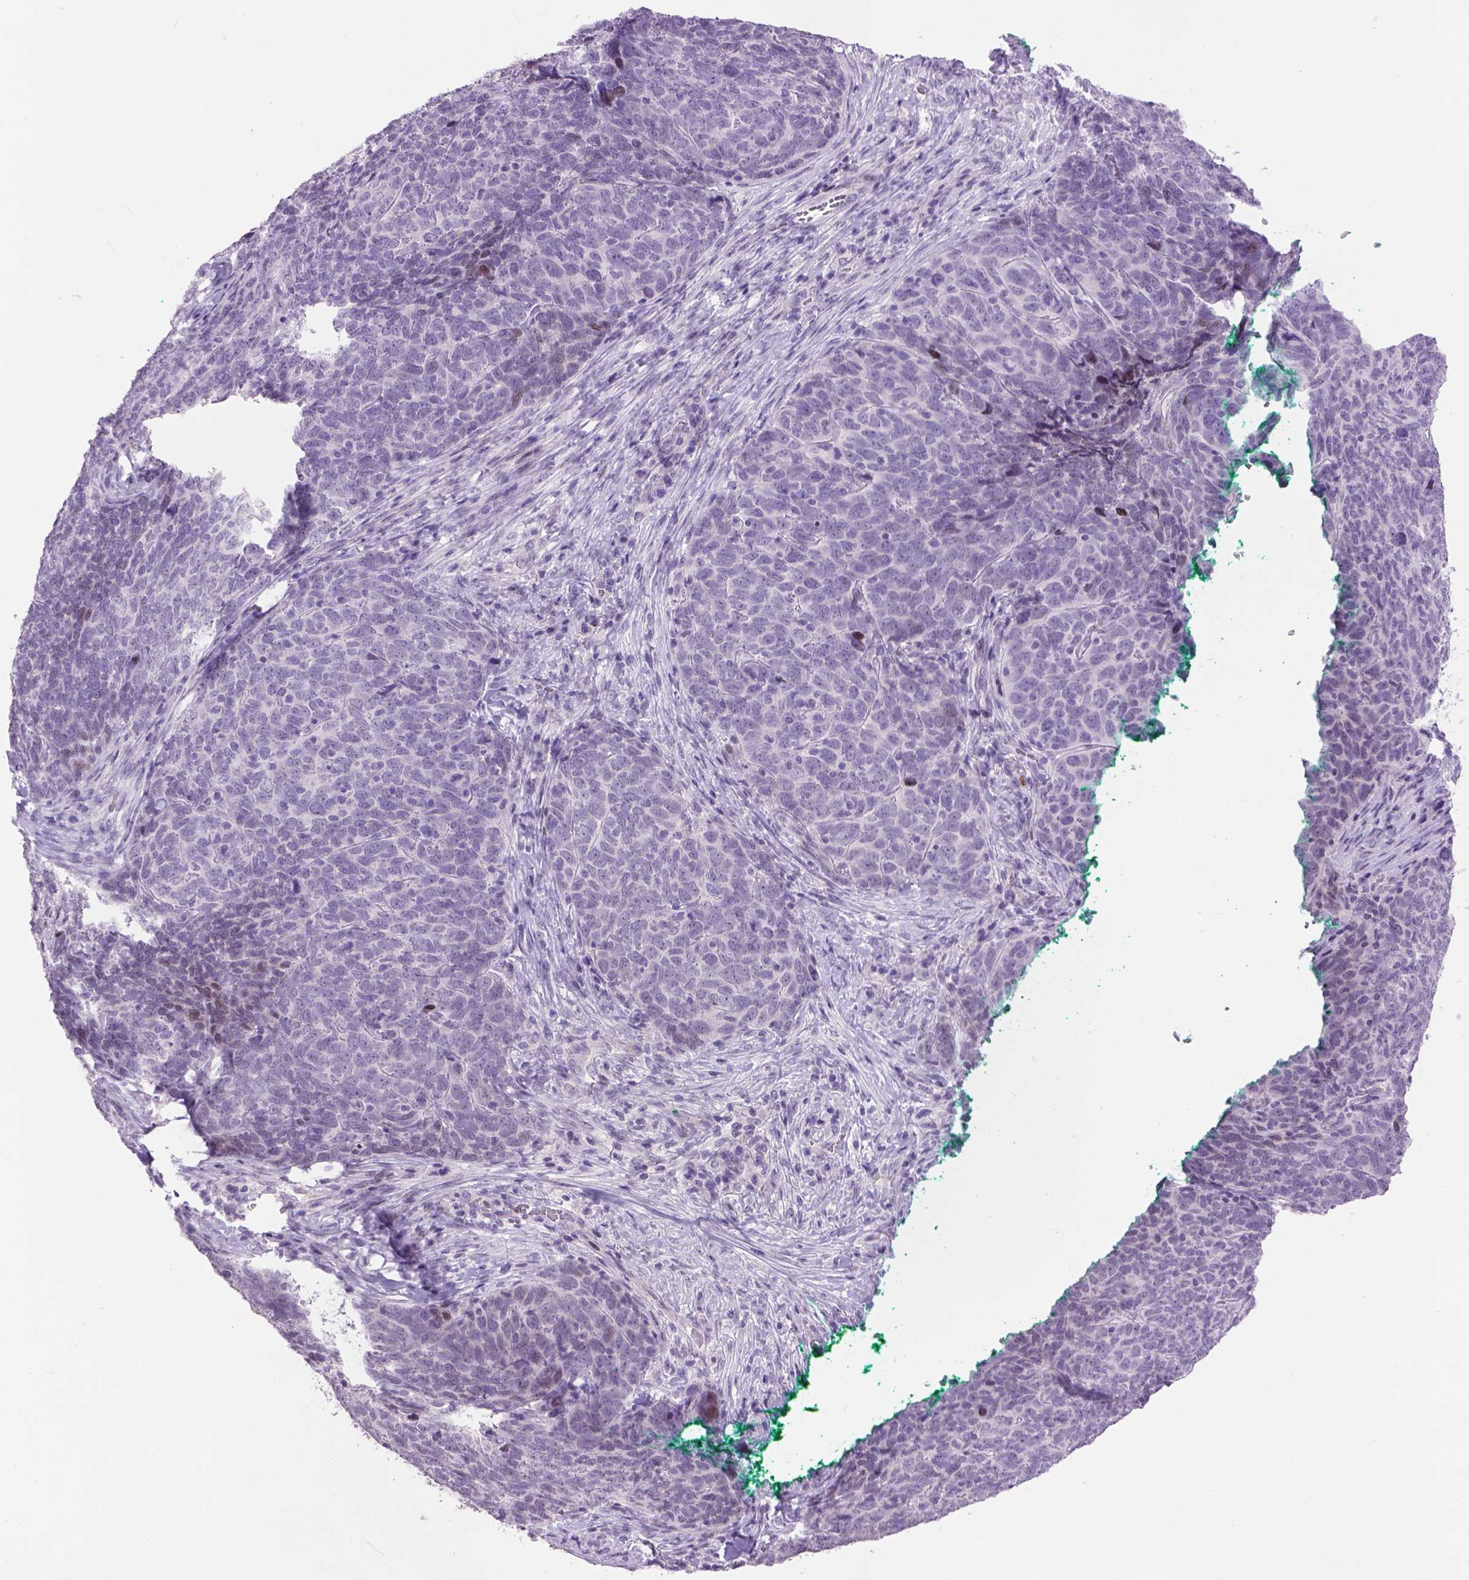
{"staining": {"intensity": "moderate", "quantity": "<25%", "location": "nuclear"}, "tissue": "skin cancer", "cell_type": "Tumor cells", "image_type": "cancer", "snomed": [{"axis": "morphology", "description": "Squamous cell carcinoma, NOS"}, {"axis": "topography", "description": "Skin"}, {"axis": "topography", "description": "Anal"}], "caption": "Immunohistochemical staining of skin cancer displays moderate nuclear protein positivity in about <25% of tumor cells. (DAB IHC, brown staining for protein, blue staining for nuclei).", "gene": "TH", "patient": {"sex": "female", "age": 51}}